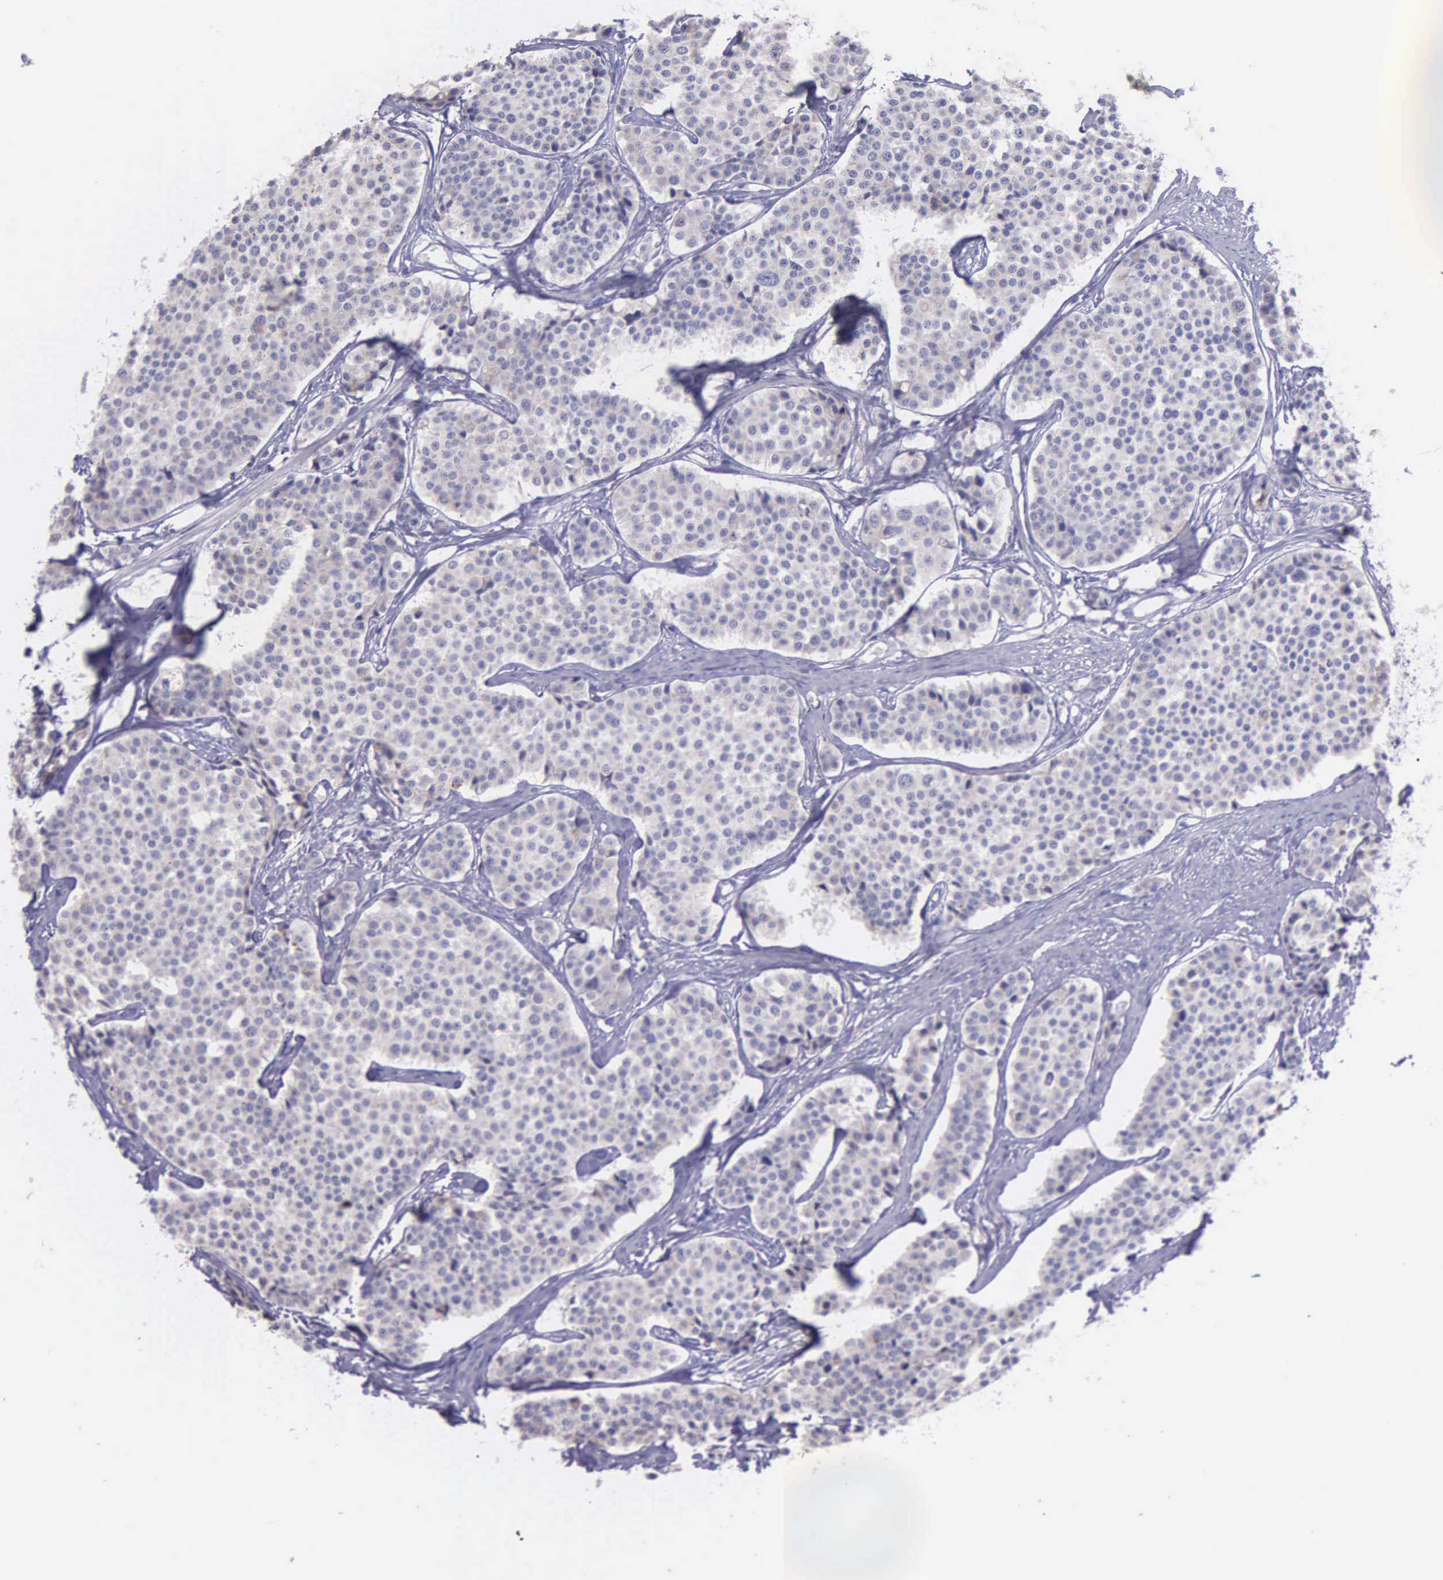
{"staining": {"intensity": "negative", "quantity": "none", "location": "none"}, "tissue": "carcinoid", "cell_type": "Tumor cells", "image_type": "cancer", "snomed": [{"axis": "morphology", "description": "Carcinoid, malignant, NOS"}, {"axis": "topography", "description": "Small intestine"}], "caption": "Immunohistochemical staining of carcinoid (malignant) displays no significant positivity in tumor cells.", "gene": "THSD7A", "patient": {"sex": "male", "age": 60}}